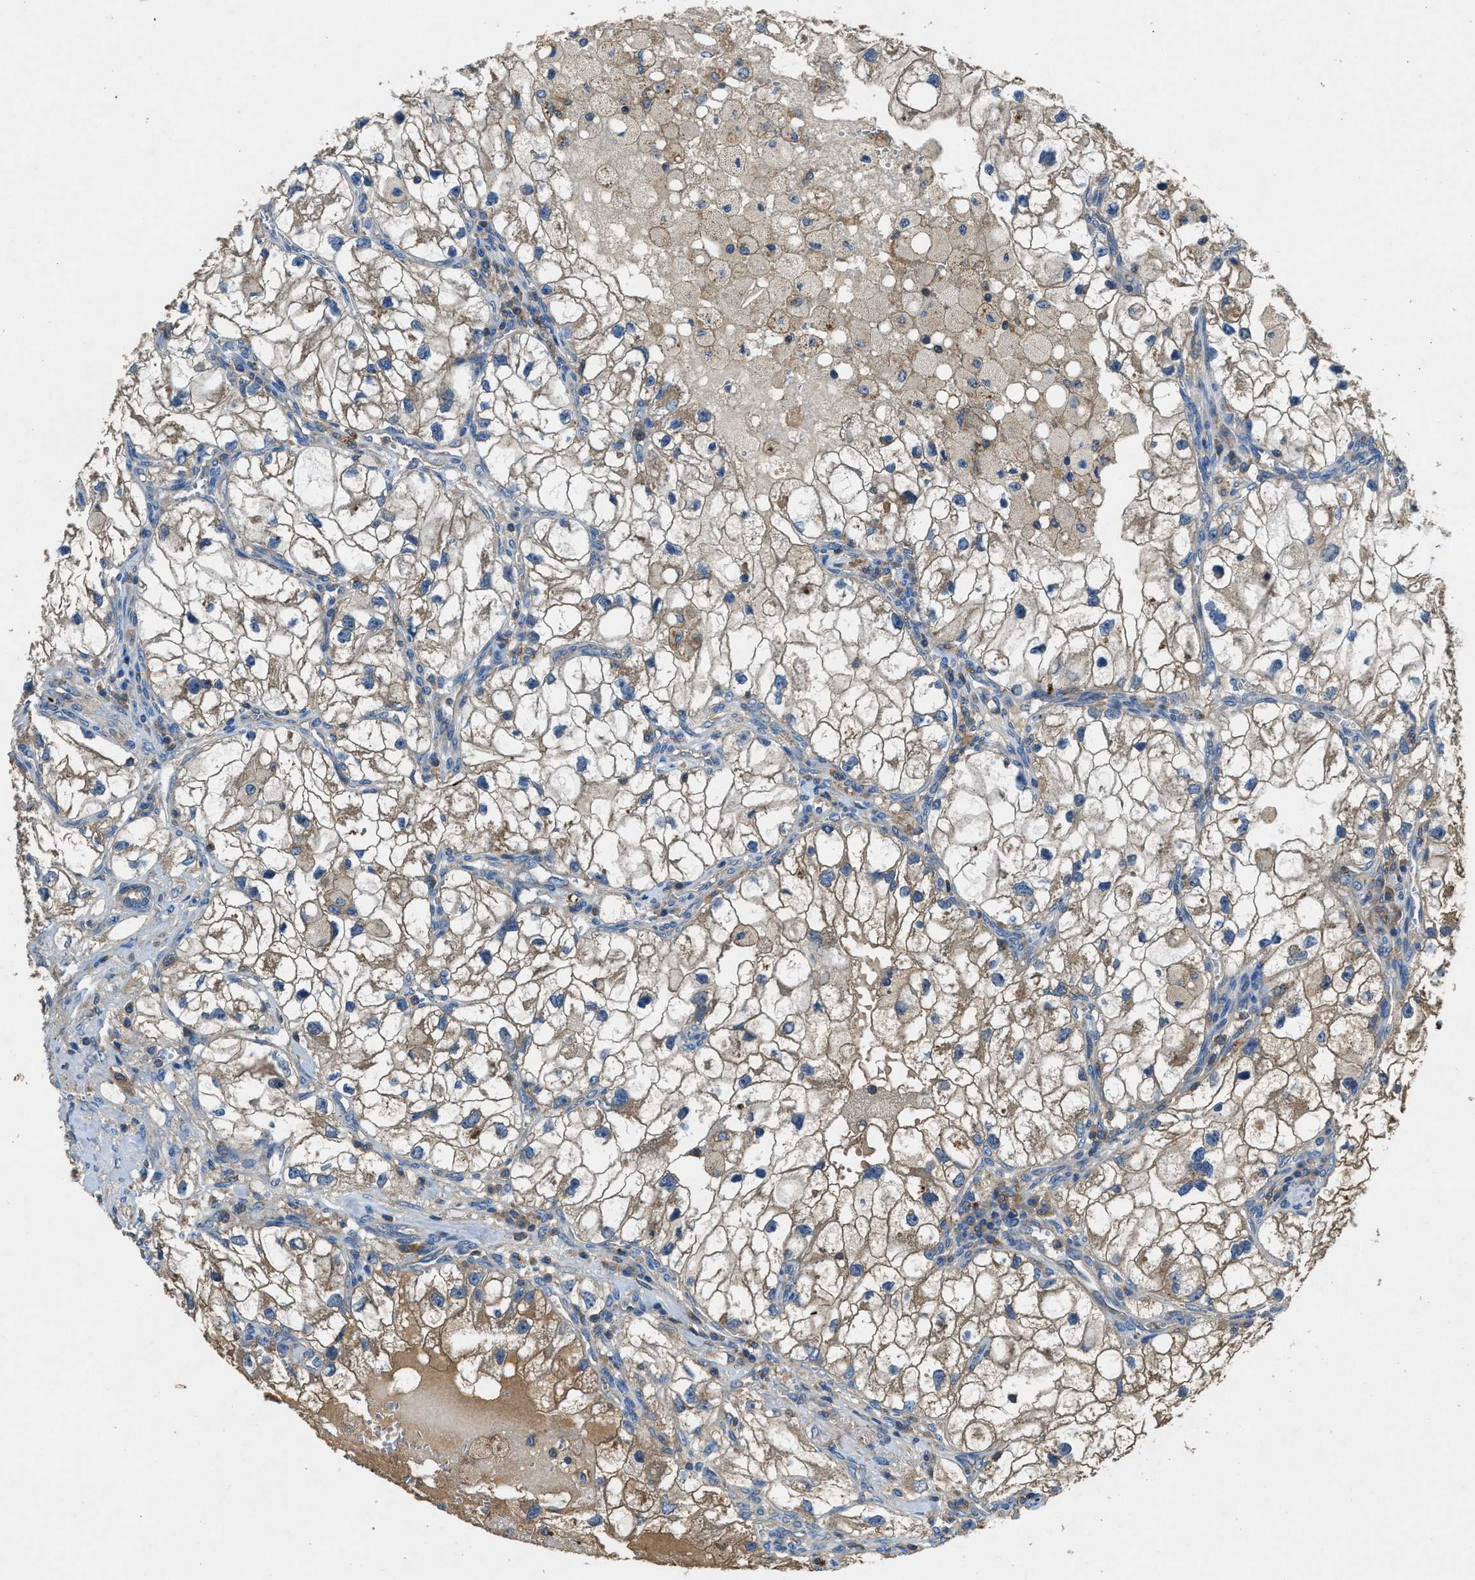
{"staining": {"intensity": "weak", "quantity": ">75%", "location": "cytoplasmic/membranous"}, "tissue": "renal cancer", "cell_type": "Tumor cells", "image_type": "cancer", "snomed": [{"axis": "morphology", "description": "Adenocarcinoma, NOS"}, {"axis": "topography", "description": "Kidney"}], "caption": "Immunohistochemical staining of human renal cancer (adenocarcinoma) exhibits low levels of weak cytoplasmic/membranous protein positivity in about >75% of tumor cells.", "gene": "BLOC1S1", "patient": {"sex": "female", "age": 70}}